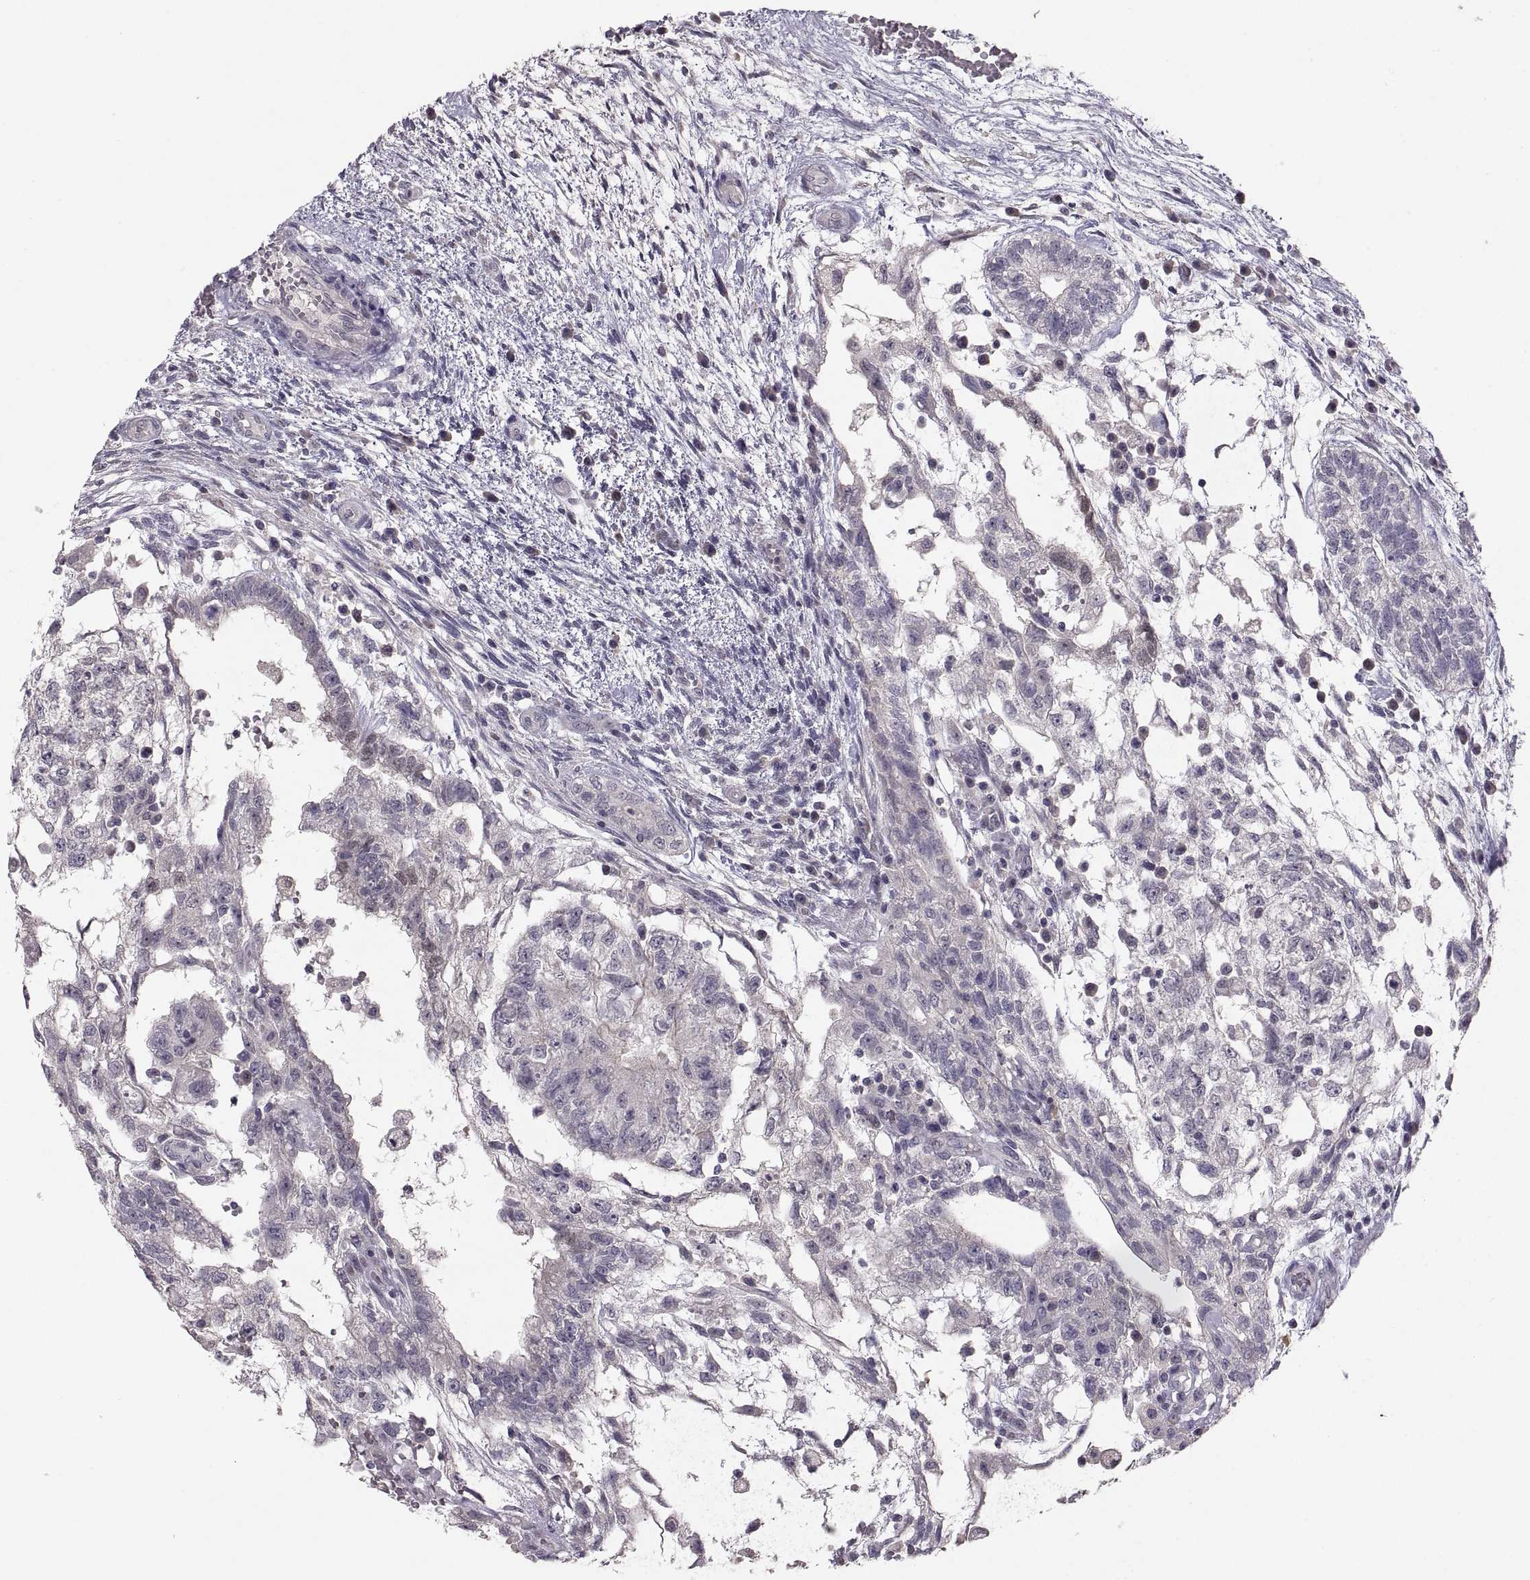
{"staining": {"intensity": "negative", "quantity": "none", "location": "none"}, "tissue": "testis cancer", "cell_type": "Tumor cells", "image_type": "cancer", "snomed": [{"axis": "morphology", "description": "Normal tissue, NOS"}, {"axis": "morphology", "description": "Carcinoma, Embryonal, NOS"}, {"axis": "topography", "description": "Testis"}, {"axis": "topography", "description": "Epididymis"}], "caption": "This is an IHC micrograph of testis embryonal carcinoma. There is no staining in tumor cells.", "gene": "PAX2", "patient": {"sex": "male", "age": 32}}